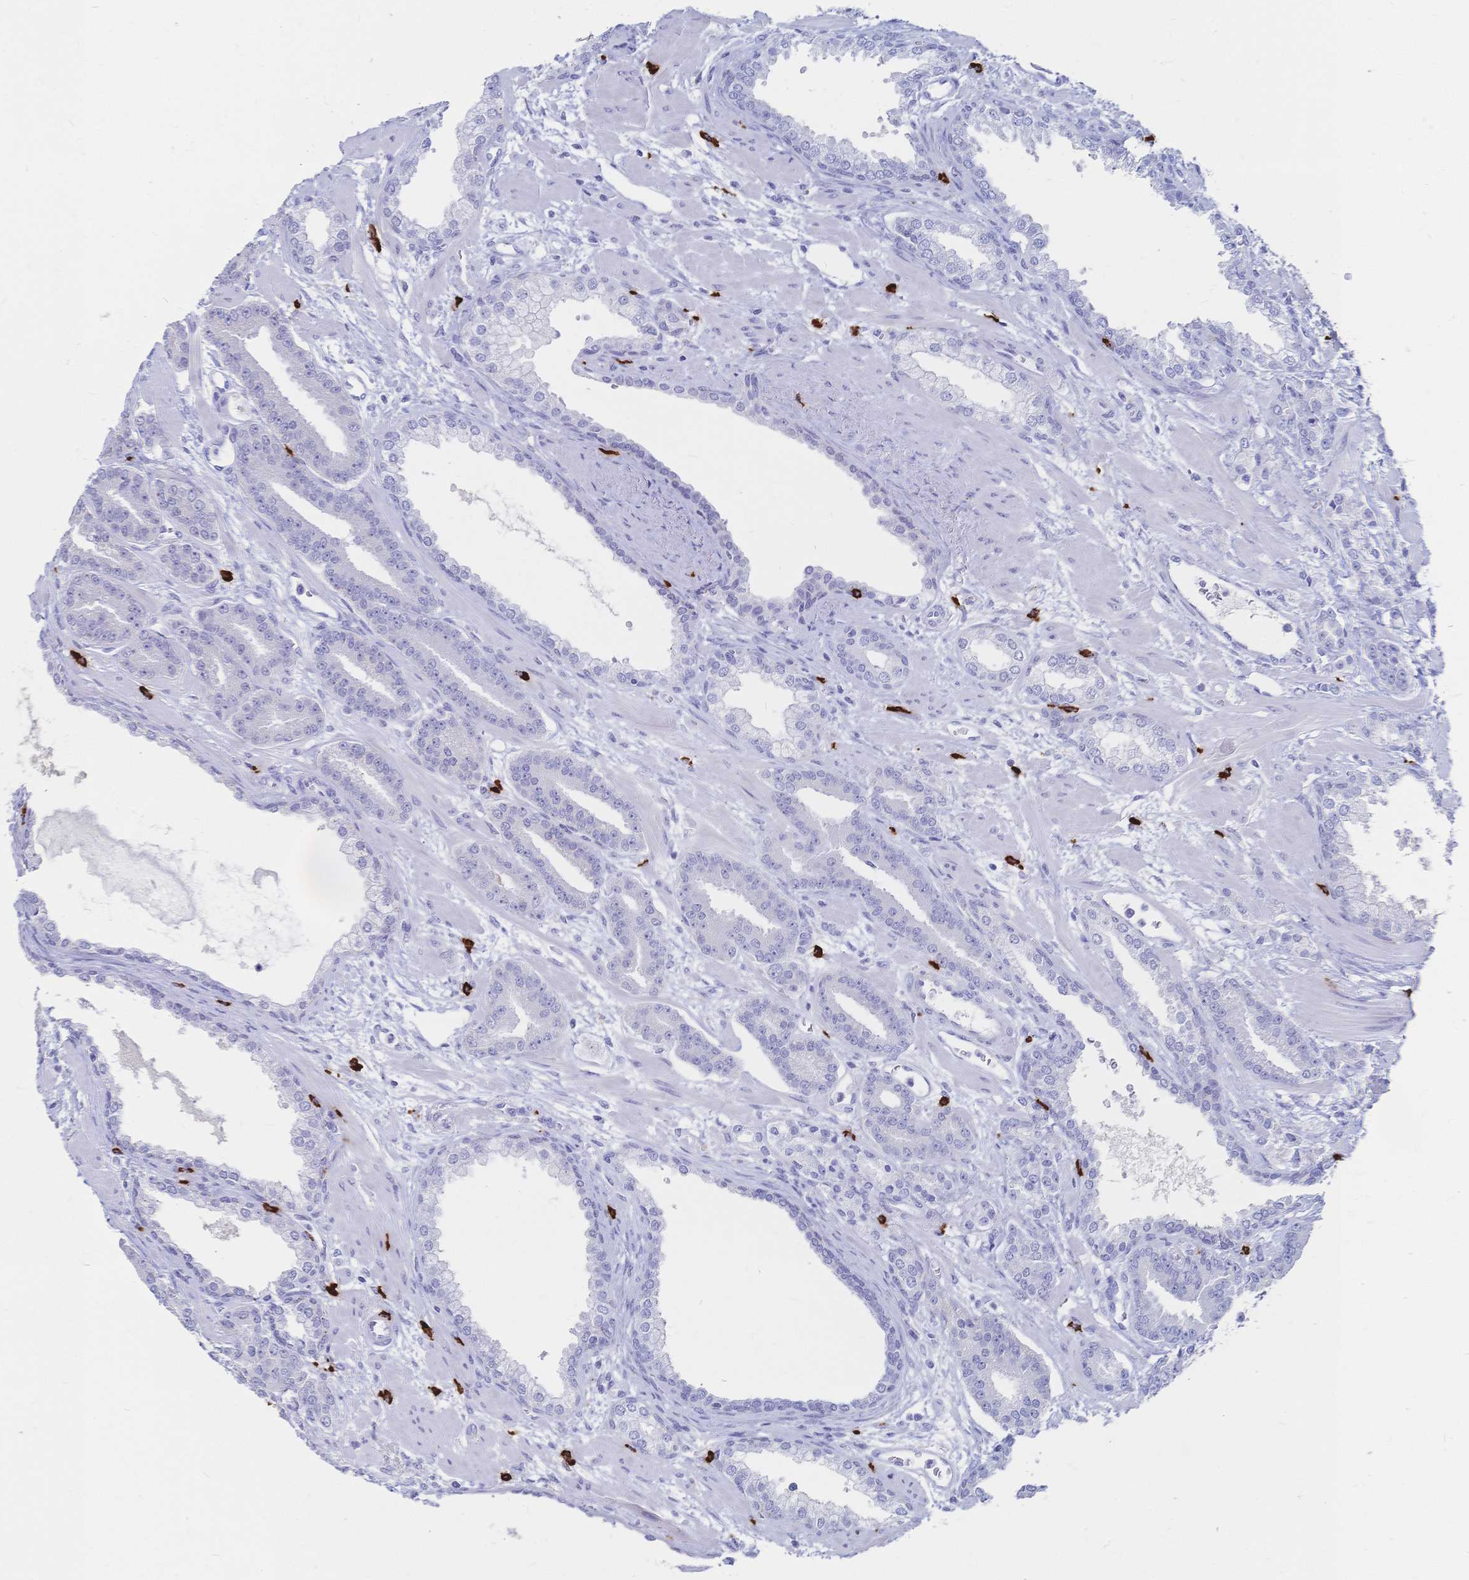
{"staining": {"intensity": "negative", "quantity": "none", "location": "none"}, "tissue": "prostate cancer", "cell_type": "Tumor cells", "image_type": "cancer", "snomed": [{"axis": "morphology", "description": "Adenocarcinoma, High grade"}, {"axis": "topography", "description": "Prostate"}], "caption": "DAB (3,3'-diaminobenzidine) immunohistochemical staining of human prostate cancer displays no significant staining in tumor cells. (DAB (3,3'-diaminobenzidine) immunohistochemistry (IHC) visualized using brightfield microscopy, high magnification).", "gene": "IL2RB", "patient": {"sex": "male", "age": 60}}